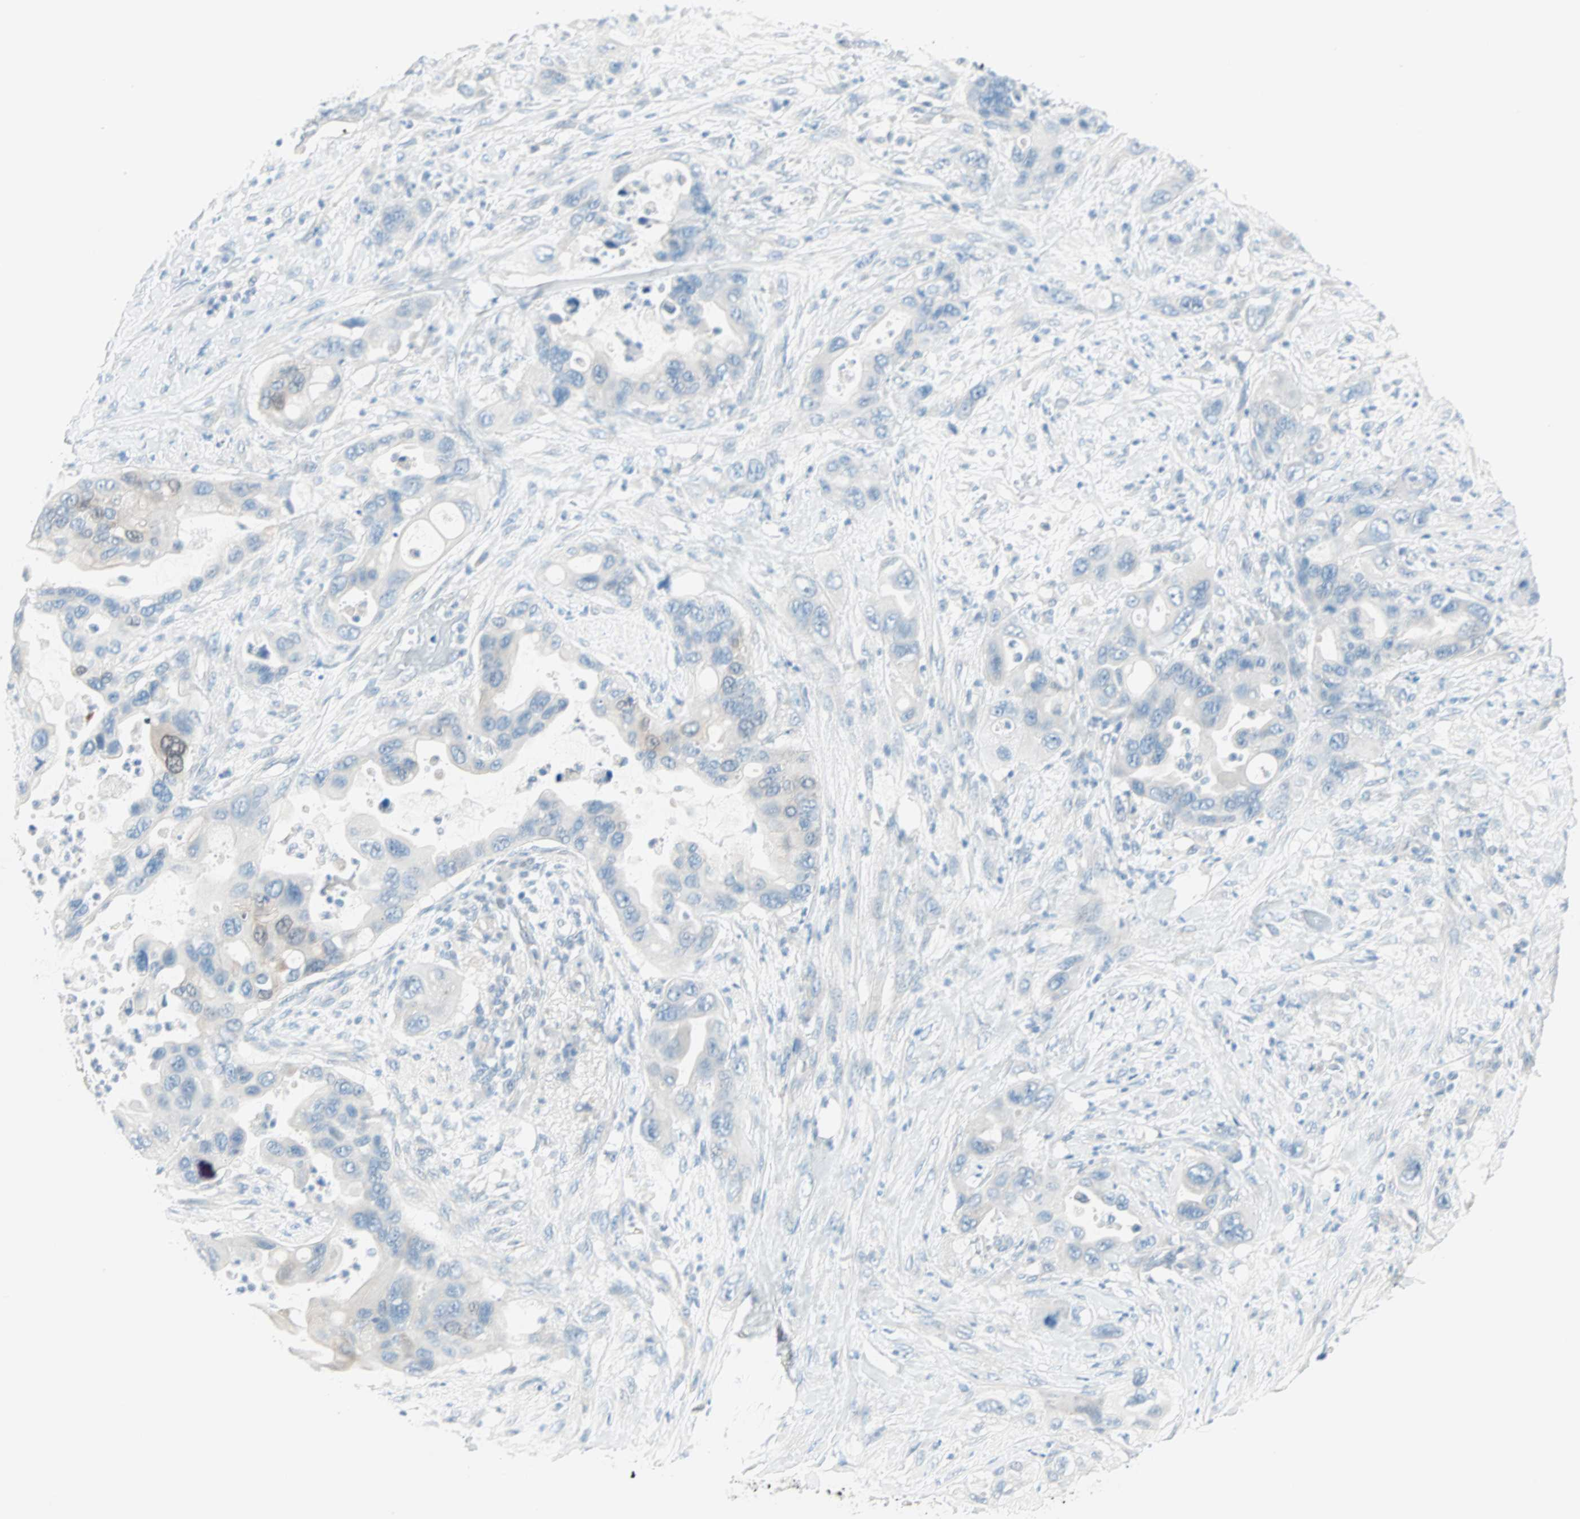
{"staining": {"intensity": "negative", "quantity": "none", "location": "none"}, "tissue": "pancreatic cancer", "cell_type": "Tumor cells", "image_type": "cancer", "snomed": [{"axis": "morphology", "description": "Adenocarcinoma, NOS"}, {"axis": "topography", "description": "Pancreas"}], "caption": "Immunohistochemistry photomicrograph of neoplastic tissue: pancreatic adenocarcinoma stained with DAB reveals no significant protein staining in tumor cells.", "gene": "SULT1C2", "patient": {"sex": "female", "age": 71}}